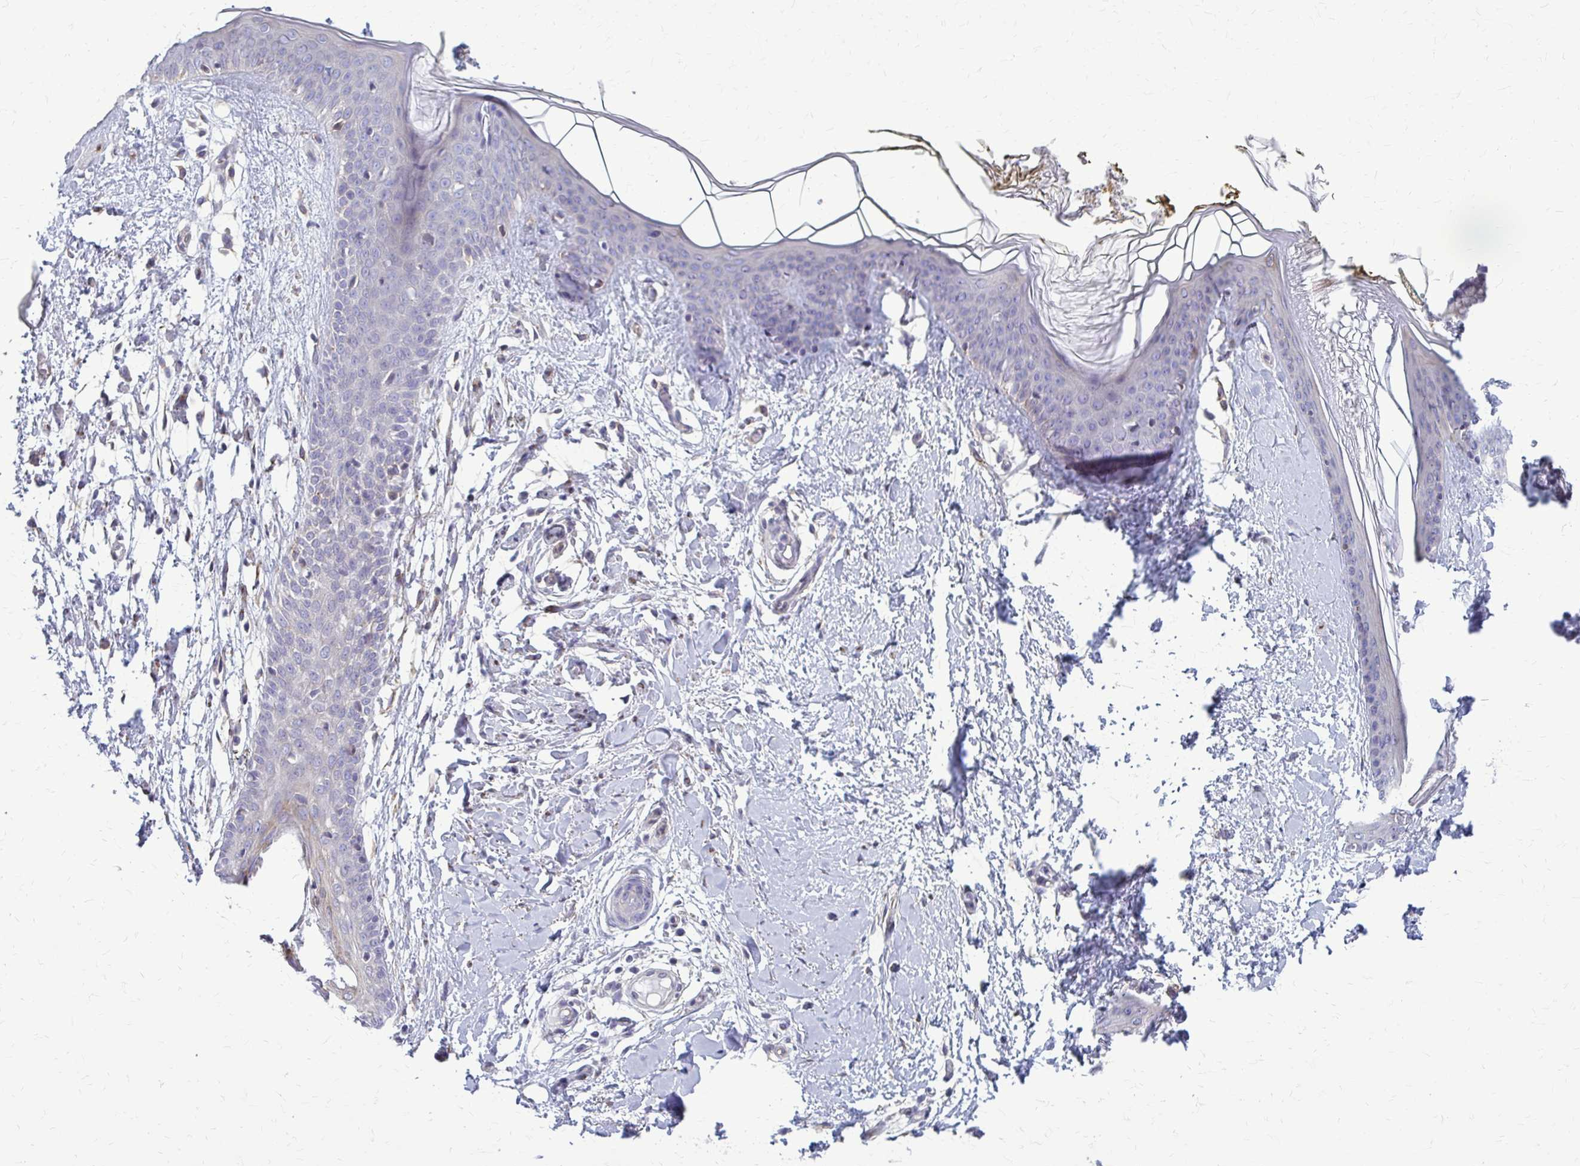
{"staining": {"intensity": "weak", "quantity": "<25%", "location": "cytoplasmic/membranous"}, "tissue": "skin", "cell_type": "Fibroblasts", "image_type": "normal", "snomed": [{"axis": "morphology", "description": "Normal tissue, NOS"}, {"axis": "topography", "description": "Skin"}], "caption": "Micrograph shows no protein positivity in fibroblasts of unremarkable skin. The staining is performed using DAB (3,3'-diaminobenzidine) brown chromogen with nuclei counter-stained in using hematoxylin.", "gene": "DEPP1", "patient": {"sex": "female", "age": 34}}